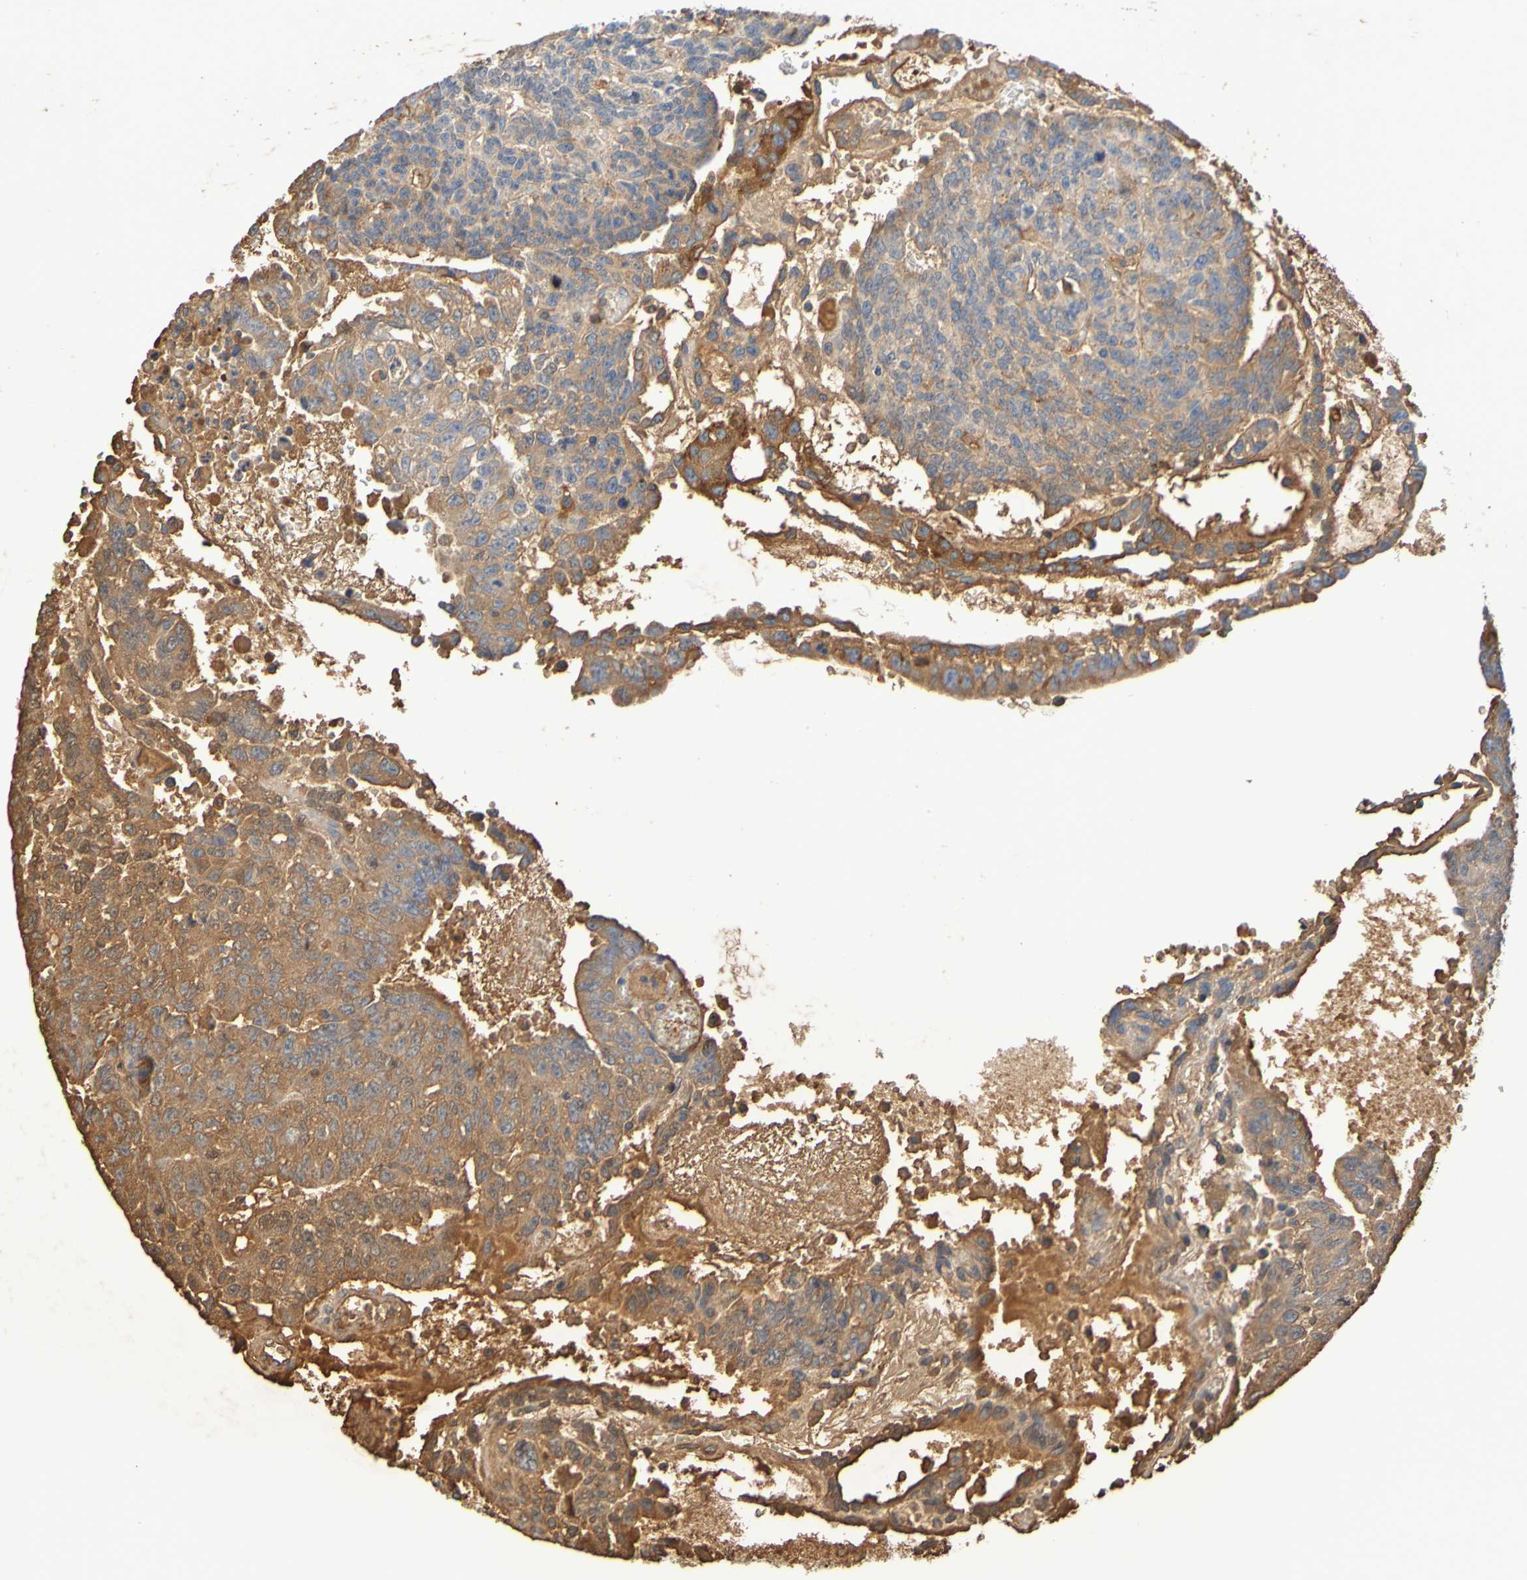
{"staining": {"intensity": "moderate", "quantity": ">75%", "location": "cytoplasmic/membranous"}, "tissue": "testis cancer", "cell_type": "Tumor cells", "image_type": "cancer", "snomed": [{"axis": "morphology", "description": "Seminoma, NOS"}, {"axis": "morphology", "description": "Carcinoma, Embryonal, NOS"}, {"axis": "topography", "description": "Testis"}], "caption": "Human testis cancer (seminoma) stained for a protein (brown) shows moderate cytoplasmic/membranous positive expression in approximately >75% of tumor cells.", "gene": "GAB3", "patient": {"sex": "male", "age": 52}}